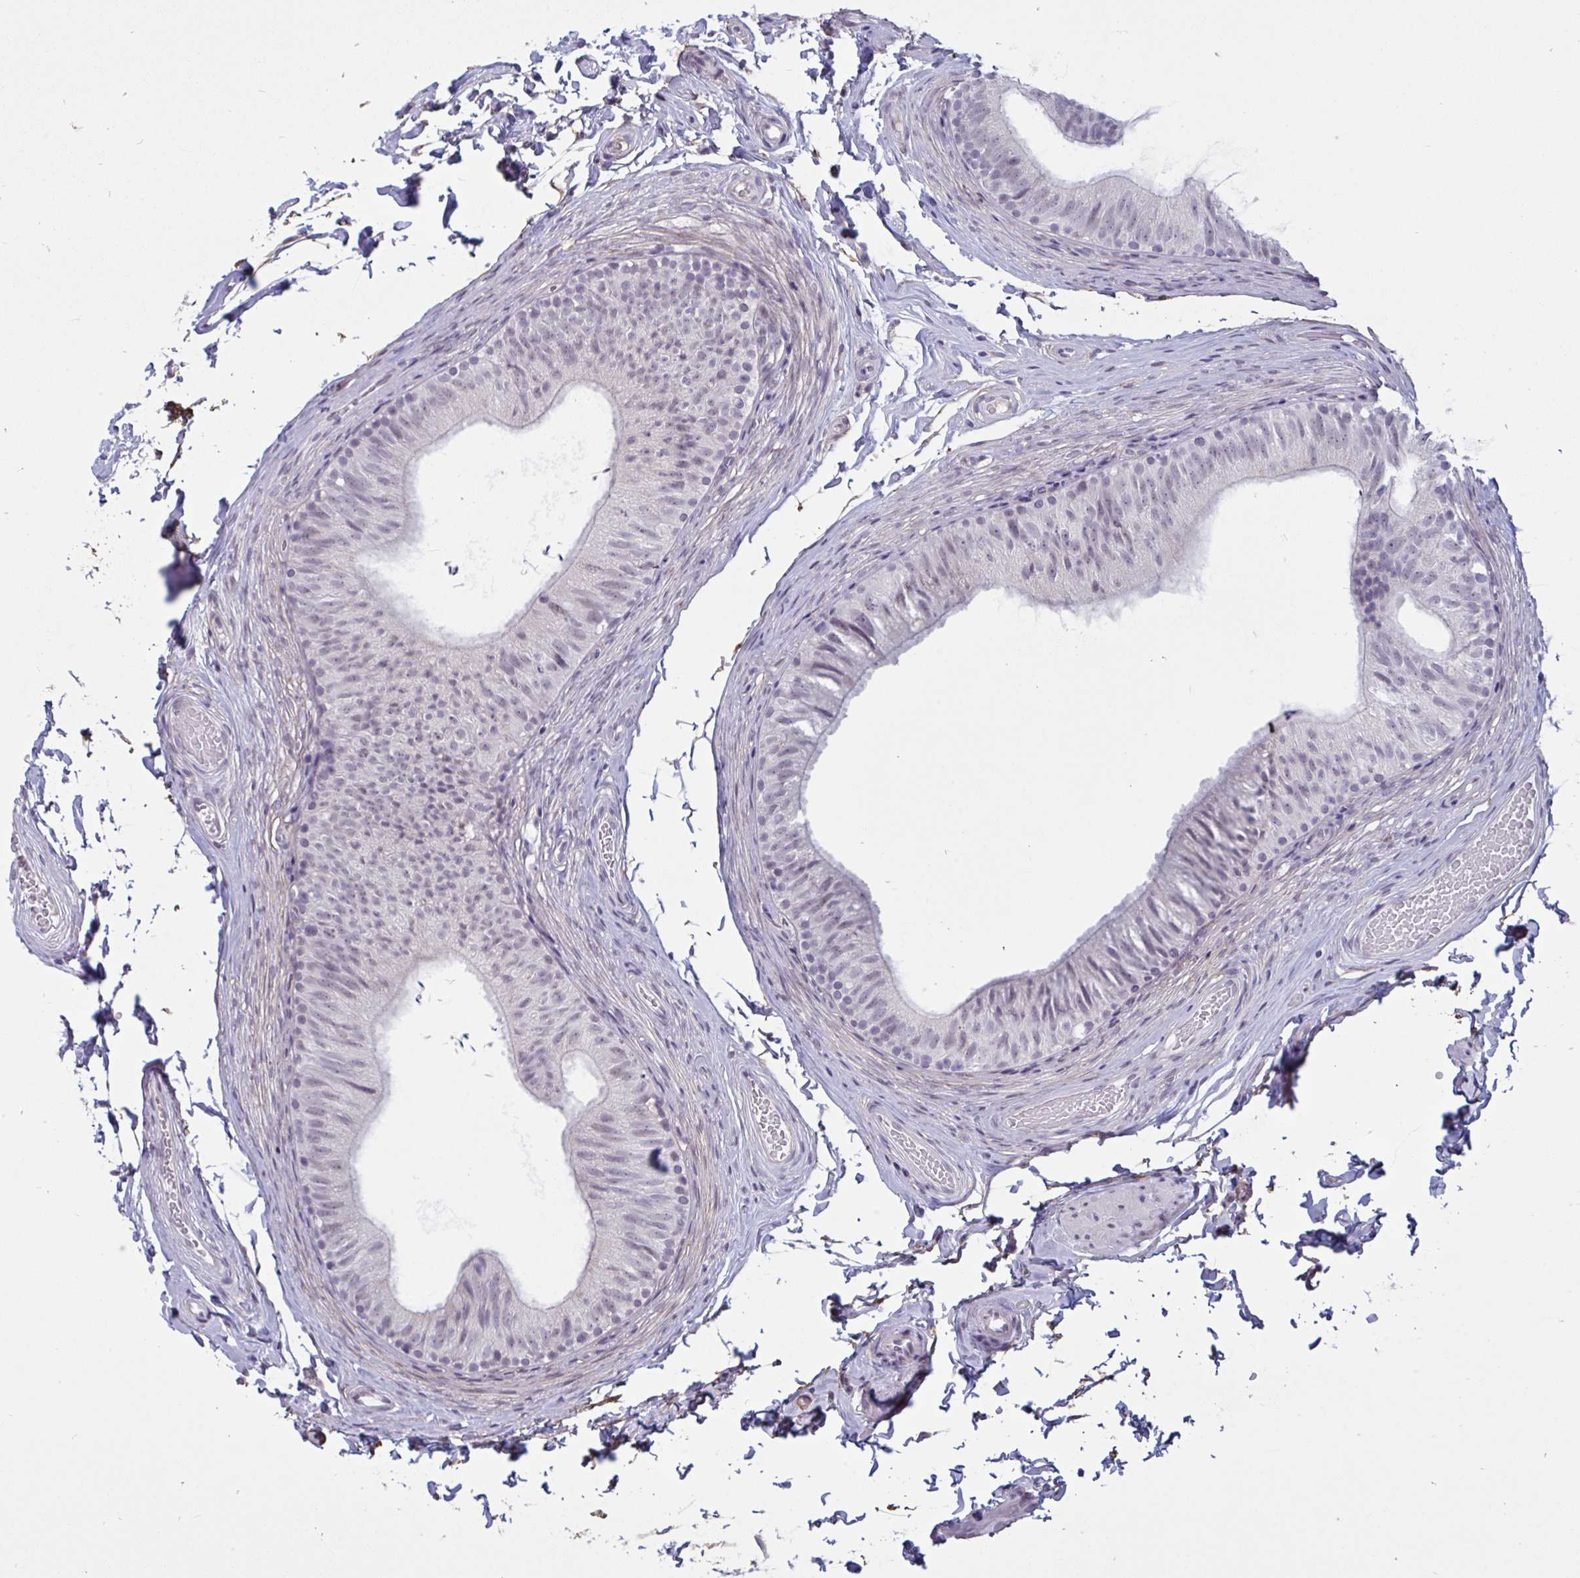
{"staining": {"intensity": "negative", "quantity": "none", "location": "none"}, "tissue": "epididymis", "cell_type": "Glandular cells", "image_type": "normal", "snomed": [{"axis": "morphology", "description": "Normal tissue, NOS"}, {"axis": "topography", "description": "Epididymis, spermatic cord, NOS"}, {"axis": "topography", "description": "Epididymis"}, {"axis": "topography", "description": "Peripheral nerve tissue"}], "caption": "This image is of unremarkable epididymis stained with immunohistochemistry to label a protein in brown with the nuclei are counter-stained blue. There is no staining in glandular cells. Nuclei are stained in blue.", "gene": "TCEAL8", "patient": {"sex": "male", "age": 29}}